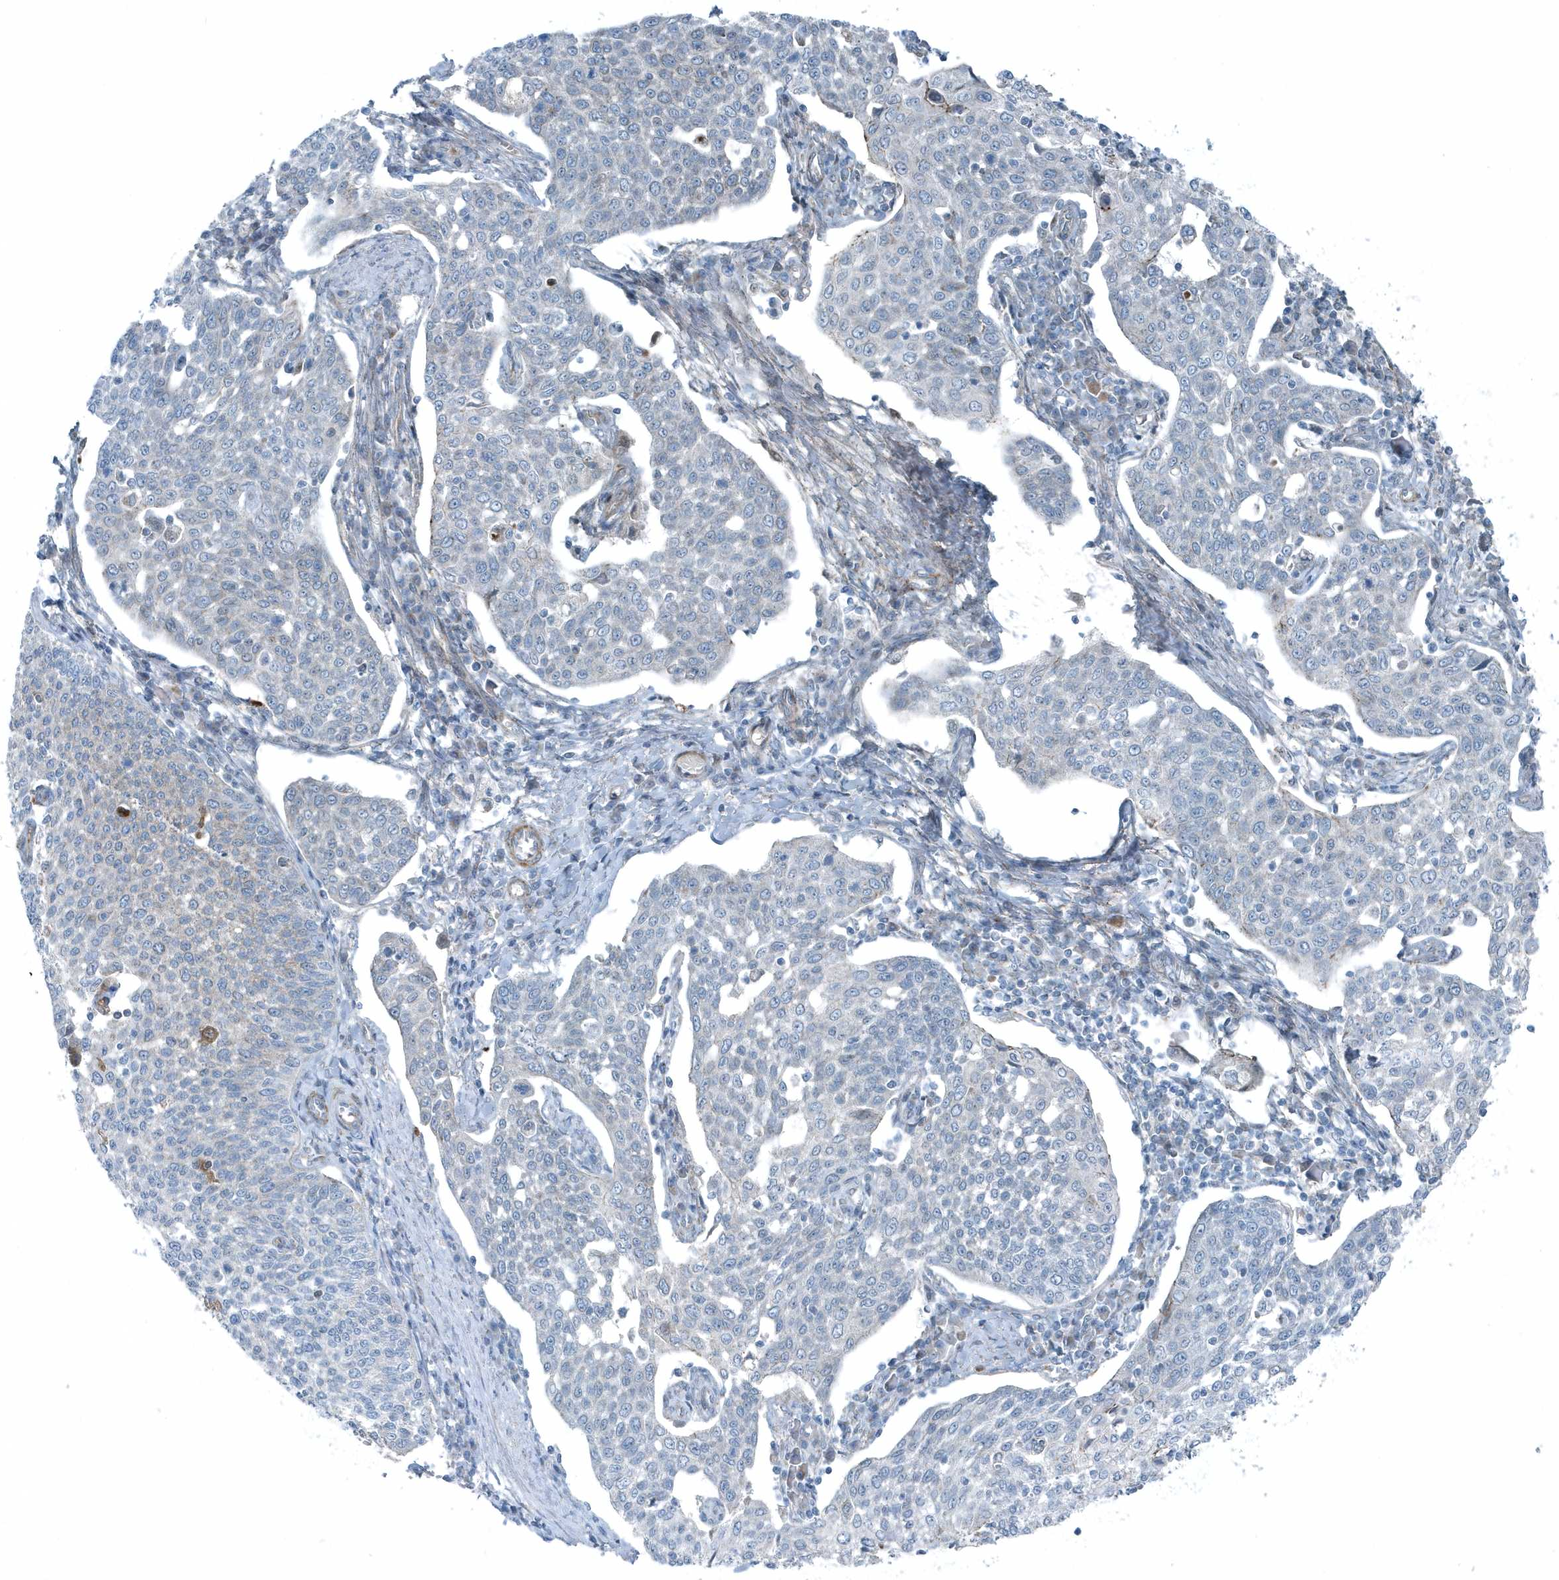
{"staining": {"intensity": "negative", "quantity": "none", "location": "none"}, "tissue": "cervical cancer", "cell_type": "Tumor cells", "image_type": "cancer", "snomed": [{"axis": "morphology", "description": "Squamous cell carcinoma, NOS"}, {"axis": "topography", "description": "Cervix"}], "caption": "Immunohistochemistry of human squamous cell carcinoma (cervical) shows no expression in tumor cells.", "gene": "GCC2", "patient": {"sex": "female", "age": 34}}